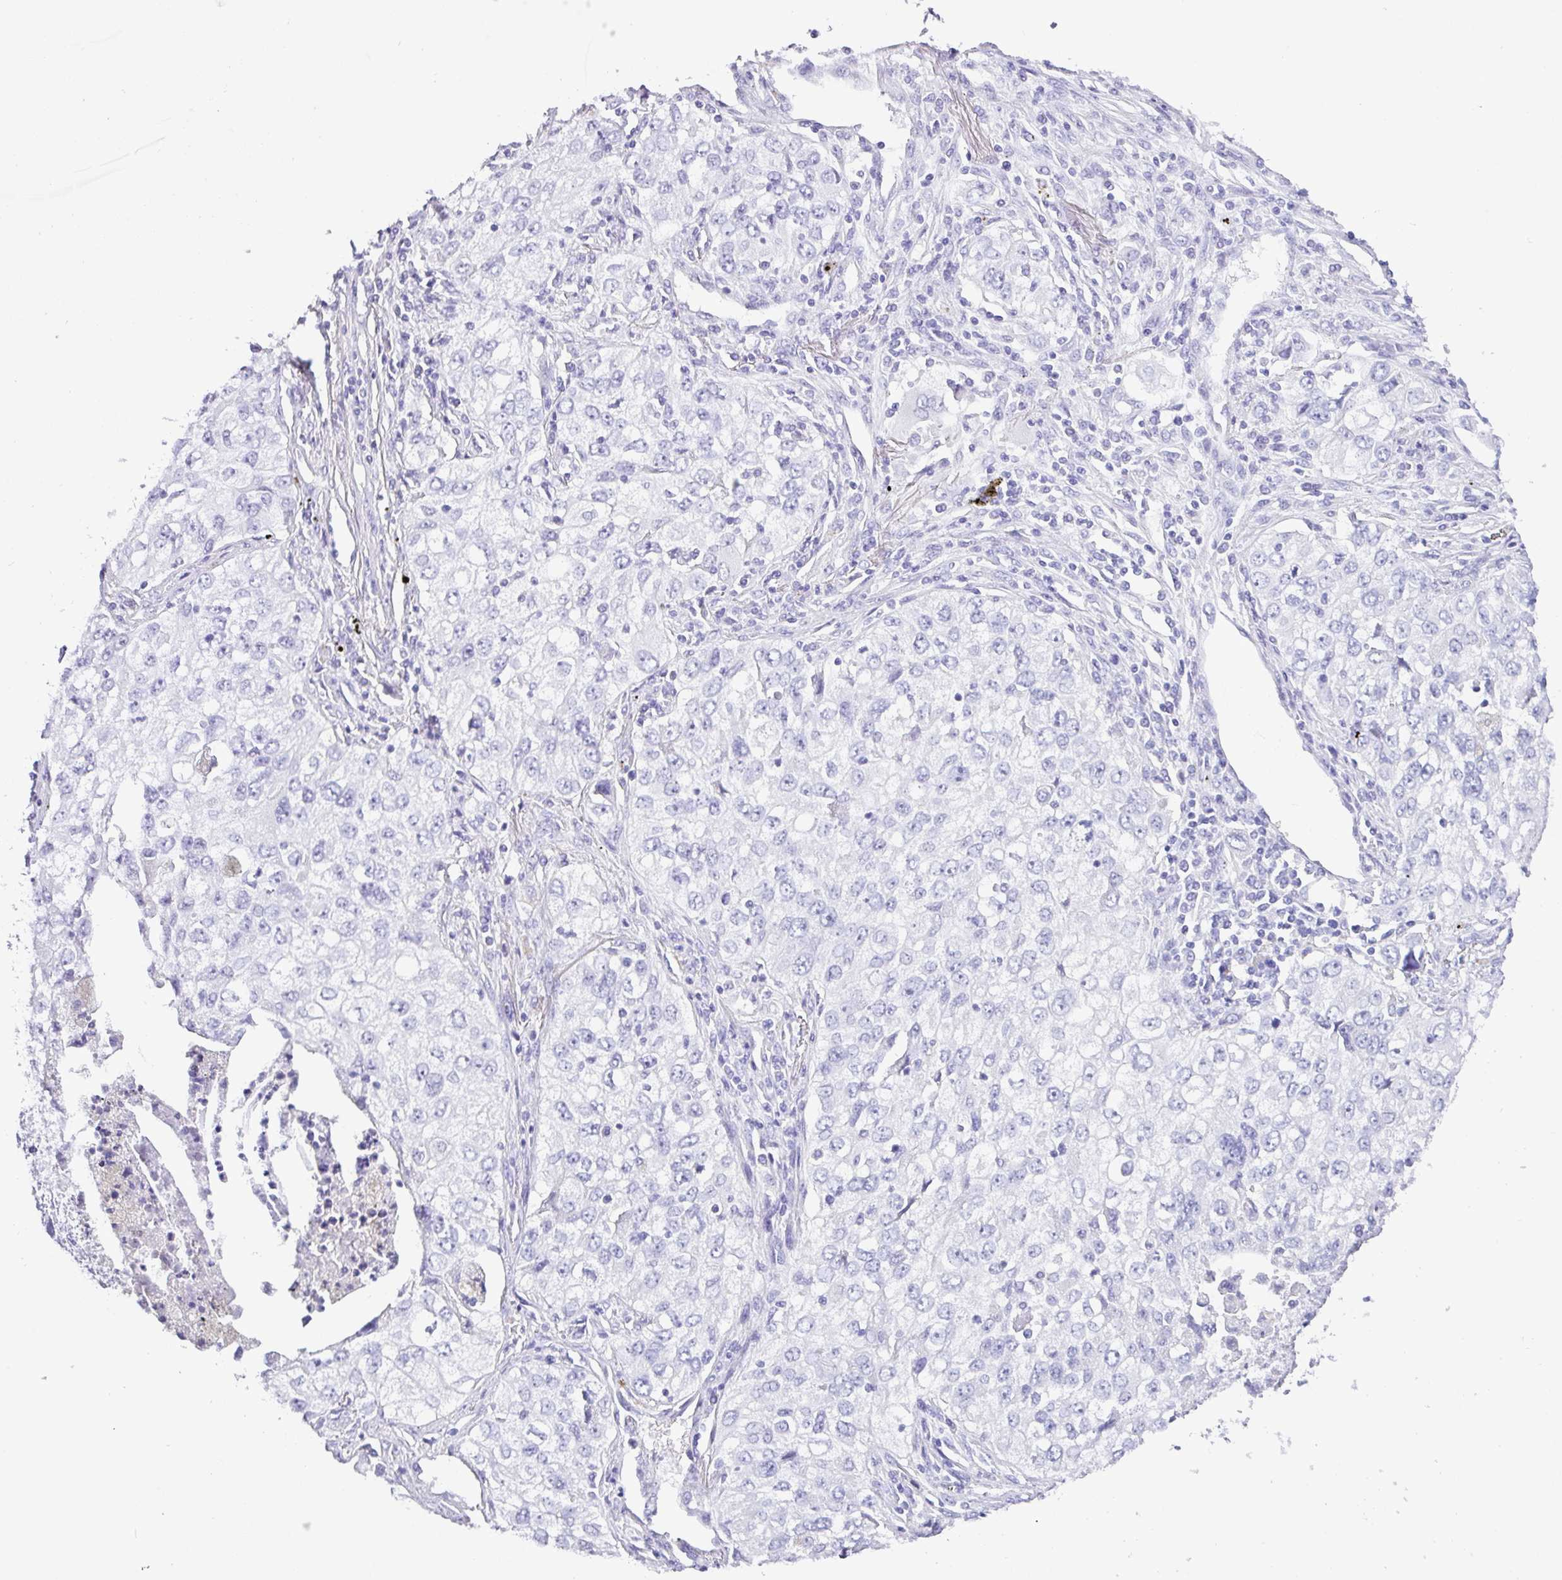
{"staining": {"intensity": "negative", "quantity": "none", "location": "none"}, "tissue": "lung cancer", "cell_type": "Tumor cells", "image_type": "cancer", "snomed": [{"axis": "morphology", "description": "Adenocarcinoma, NOS"}, {"axis": "morphology", "description": "Adenocarcinoma, metastatic, NOS"}, {"axis": "topography", "description": "Lymph node"}, {"axis": "topography", "description": "Lung"}], "caption": "There is no significant staining in tumor cells of lung cancer. Brightfield microscopy of immunohistochemistry (IHC) stained with DAB (3,3'-diaminobenzidine) (brown) and hematoxylin (blue), captured at high magnification.", "gene": "ZG16", "patient": {"sex": "female", "age": 42}}